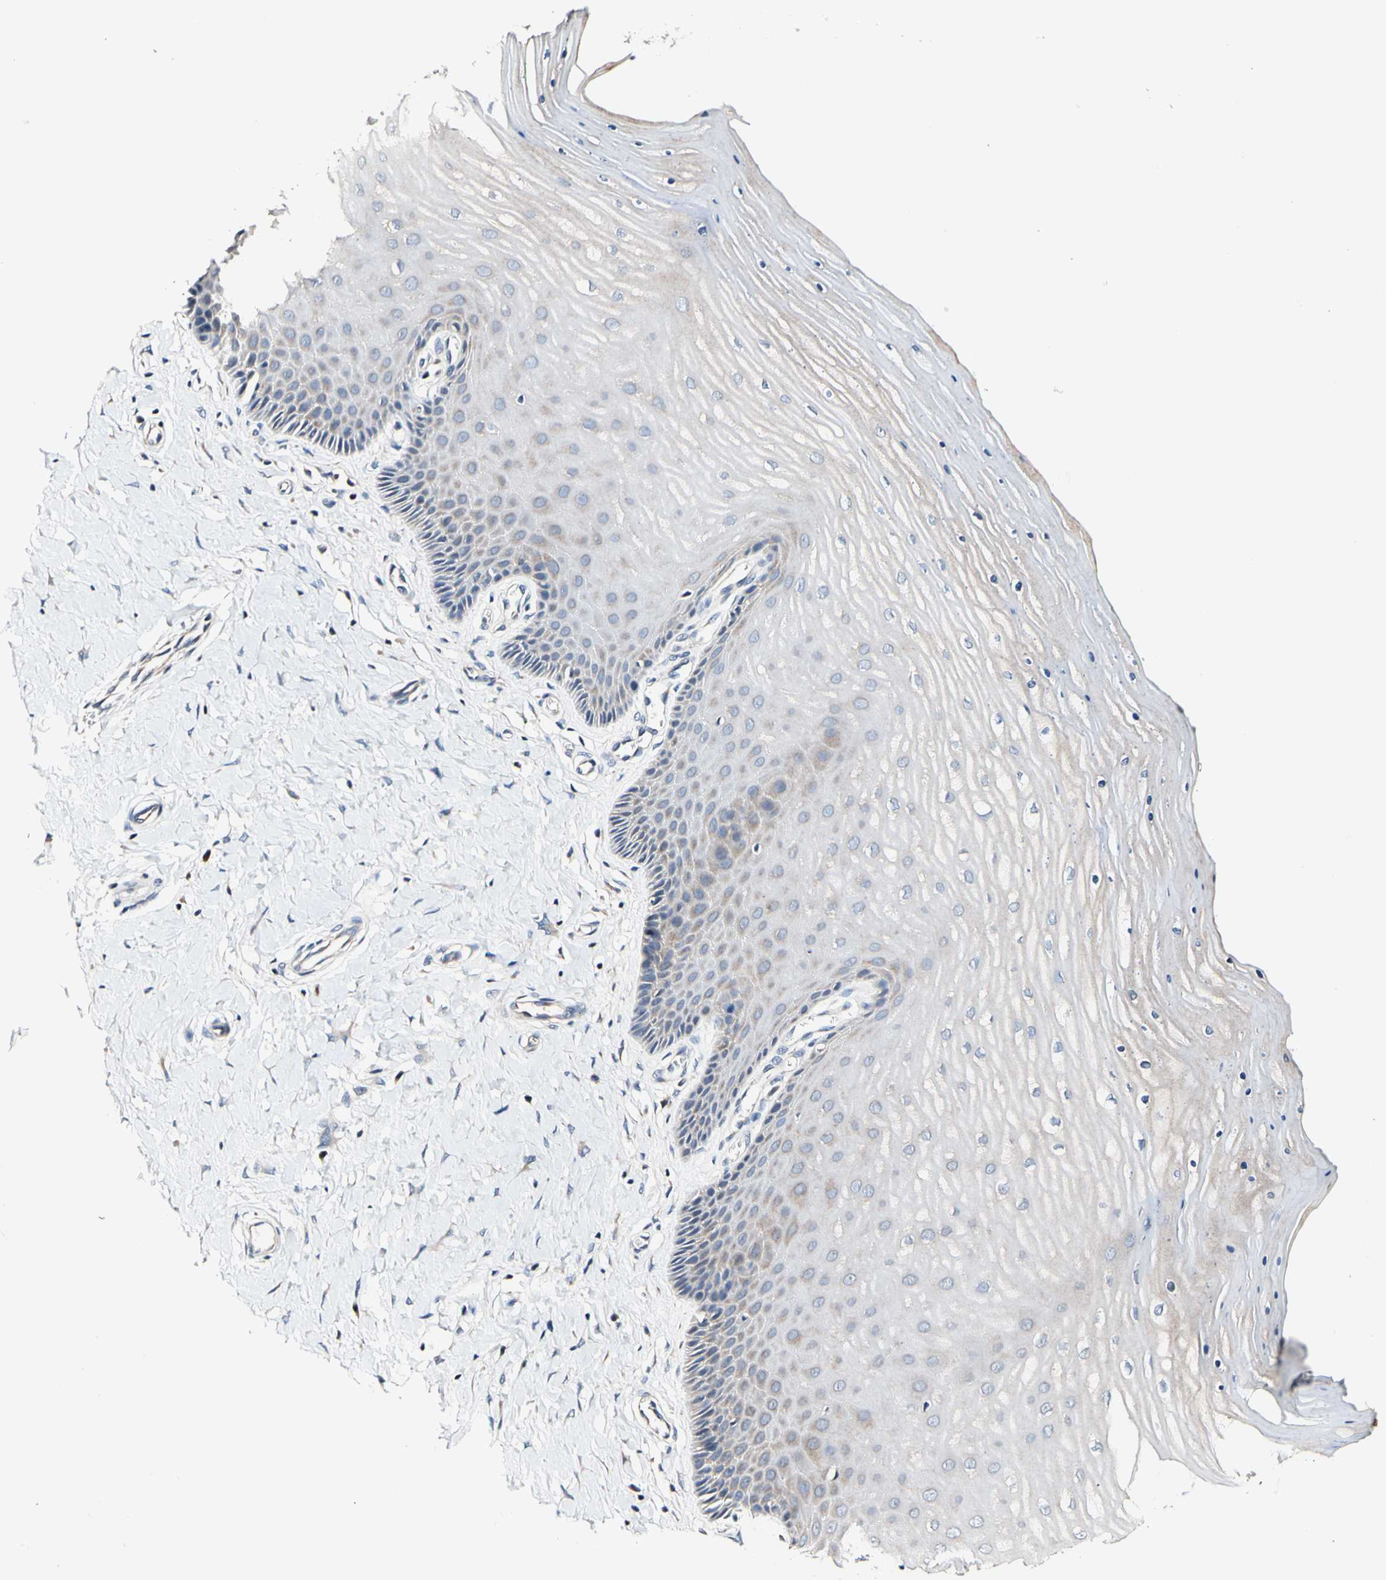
{"staining": {"intensity": "negative", "quantity": "none", "location": "none"}, "tissue": "cervix", "cell_type": "Glandular cells", "image_type": "normal", "snomed": [{"axis": "morphology", "description": "Normal tissue, NOS"}, {"axis": "topography", "description": "Cervix"}], "caption": "Photomicrograph shows no protein positivity in glandular cells of normal cervix.", "gene": "SOX30", "patient": {"sex": "female", "age": 55}}